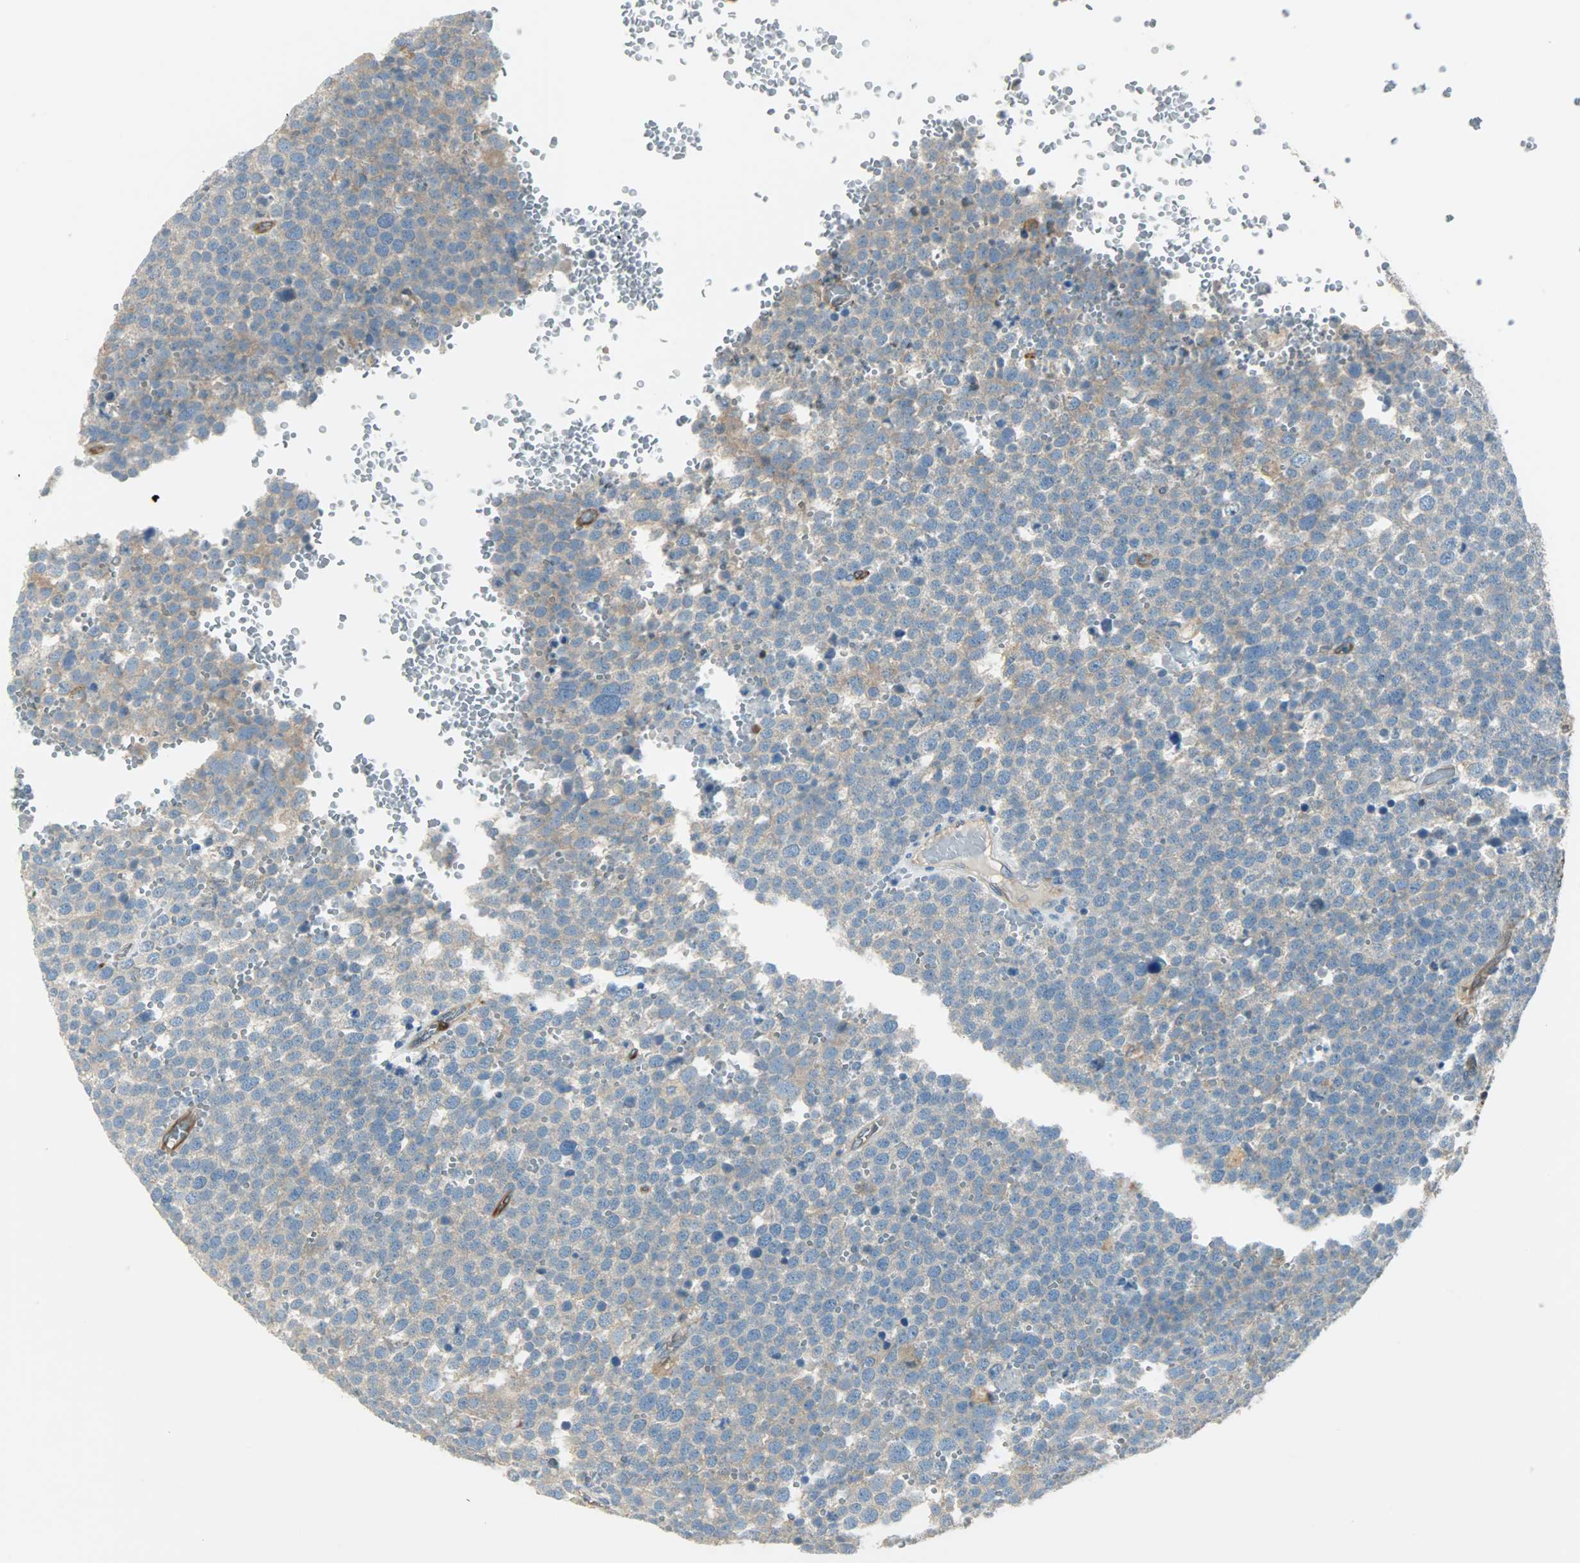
{"staining": {"intensity": "moderate", "quantity": ">75%", "location": "cytoplasmic/membranous"}, "tissue": "testis cancer", "cell_type": "Tumor cells", "image_type": "cancer", "snomed": [{"axis": "morphology", "description": "Seminoma, NOS"}, {"axis": "topography", "description": "Testis"}], "caption": "Testis cancer stained with immunohistochemistry (IHC) exhibits moderate cytoplasmic/membranous expression in about >75% of tumor cells.", "gene": "WARS1", "patient": {"sex": "male", "age": 71}}